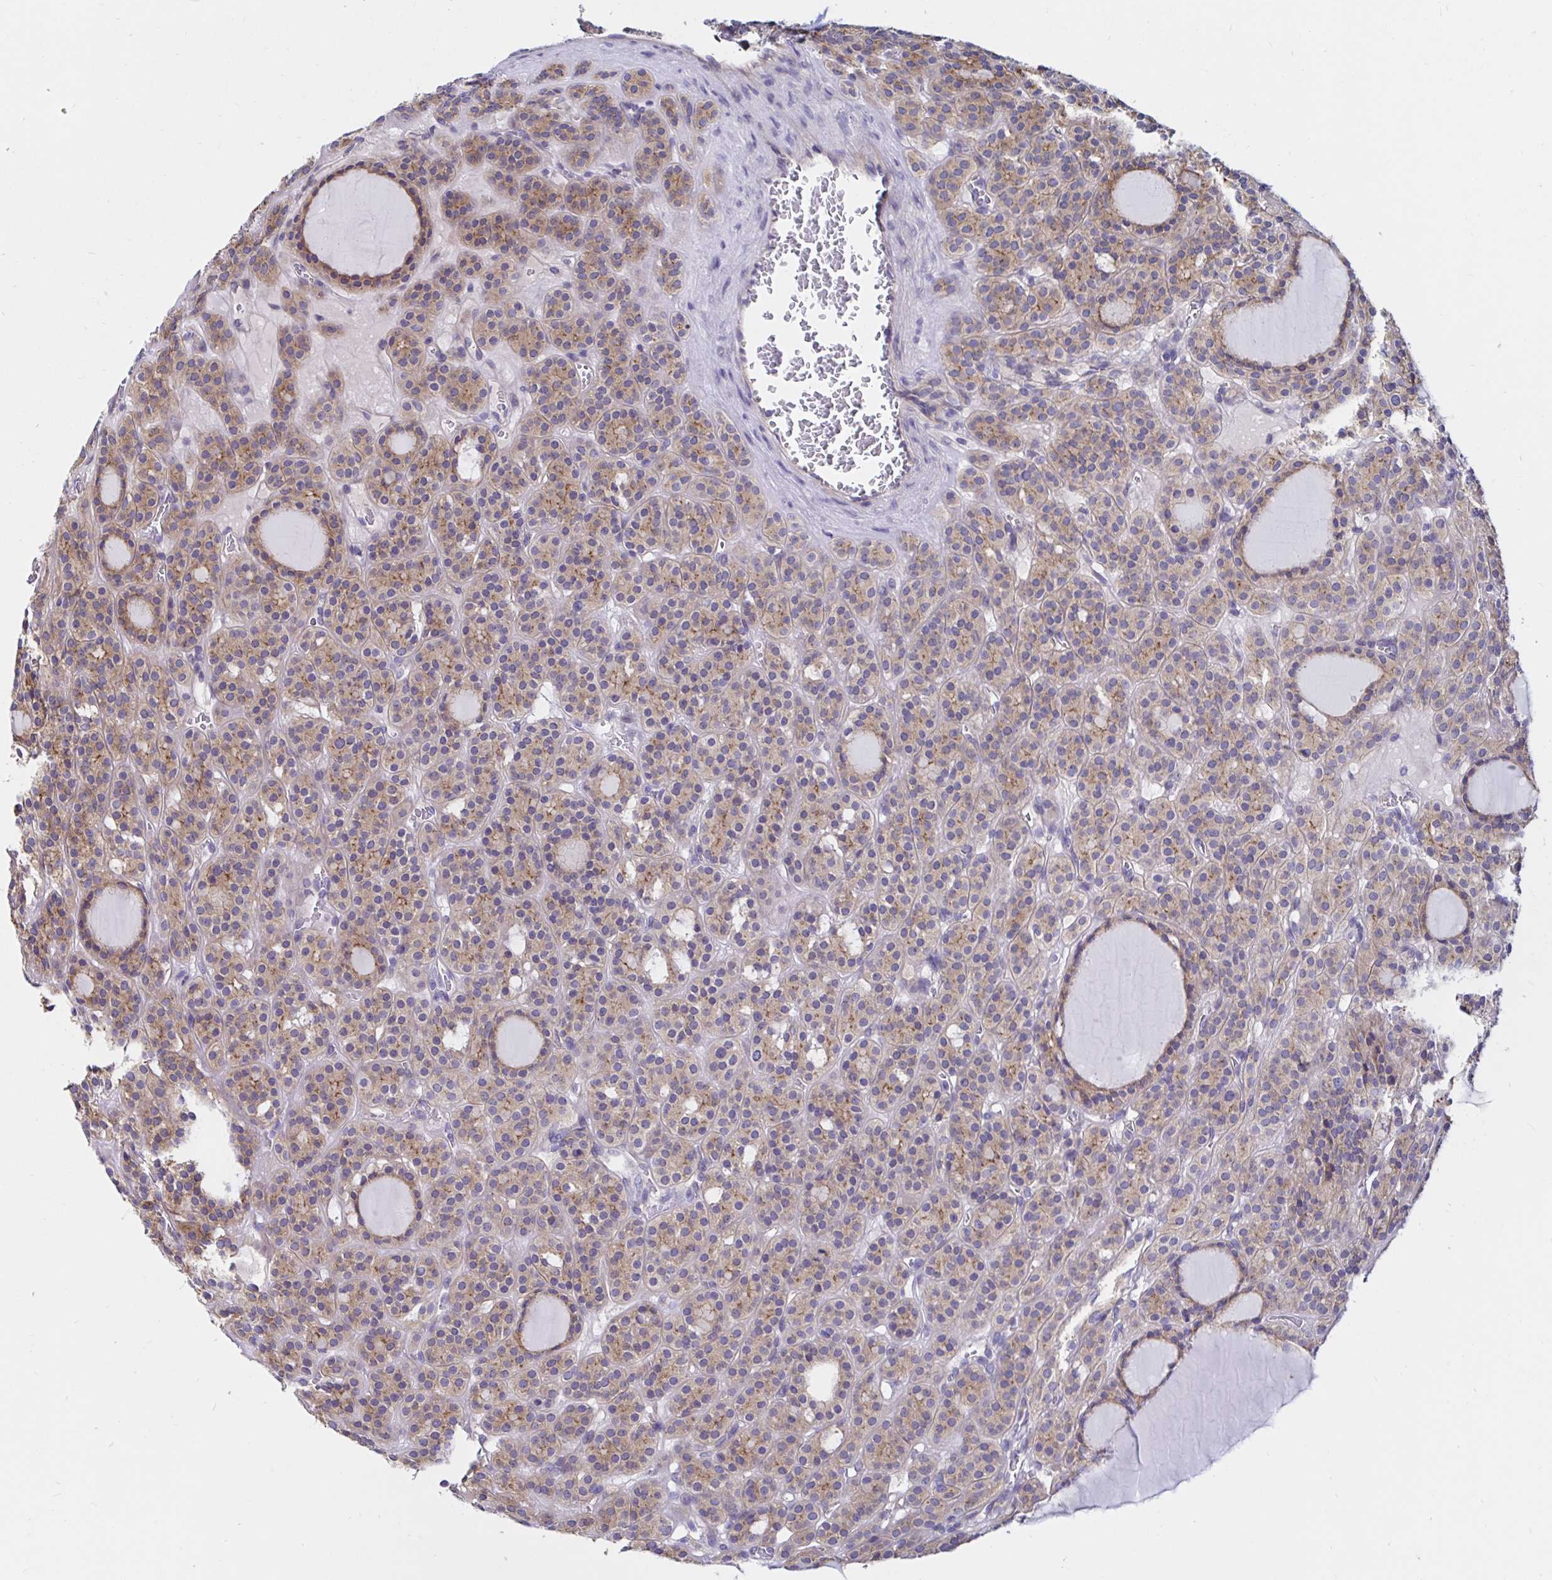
{"staining": {"intensity": "moderate", "quantity": ">75%", "location": "cytoplasmic/membranous"}, "tissue": "thyroid cancer", "cell_type": "Tumor cells", "image_type": "cancer", "snomed": [{"axis": "morphology", "description": "Follicular adenoma carcinoma, NOS"}, {"axis": "topography", "description": "Thyroid gland"}], "caption": "Immunohistochemical staining of follicular adenoma carcinoma (thyroid) demonstrates medium levels of moderate cytoplasmic/membranous staining in about >75% of tumor cells.", "gene": "VSIG2", "patient": {"sex": "female", "age": 63}}